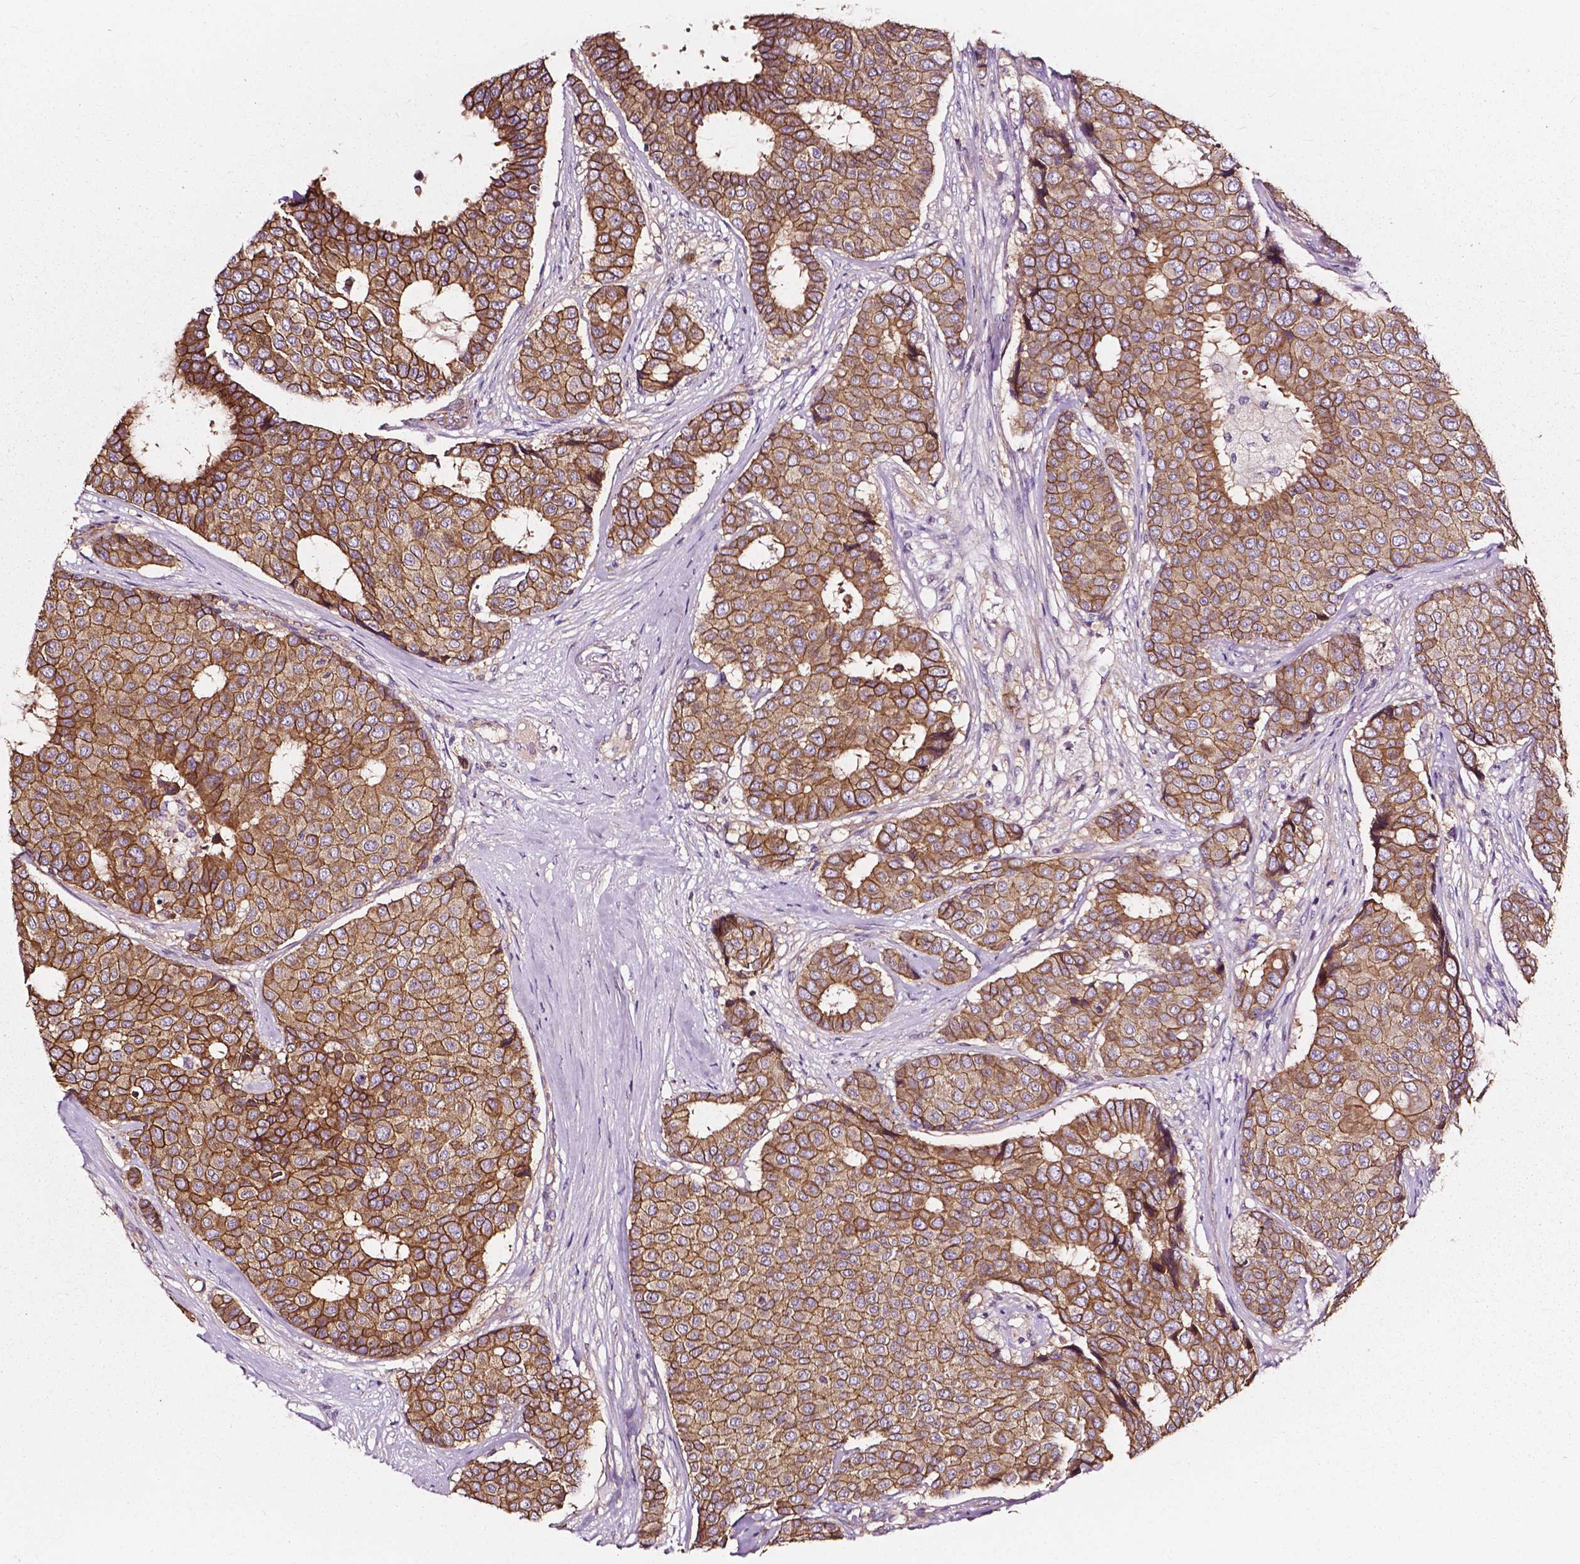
{"staining": {"intensity": "moderate", "quantity": ">75%", "location": "cytoplasmic/membranous"}, "tissue": "breast cancer", "cell_type": "Tumor cells", "image_type": "cancer", "snomed": [{"axis": "morphology", "description": "Duct carcinoma"}, {"axis": "topography", "description": "Breast"}], "caption": "Immunohistochemical staining of human infiltrating ductal carcinoma (breast) displays moderate cytoplasmic/membranous protein expression in about >75% of tumor cells. The protein is stained brown, and the nuclei are stained in blue (DAB IHC with brightfield microscopy, high magnification).", "gene": "ATG16L1", "patient": {"sex": "female", "age": 75}}